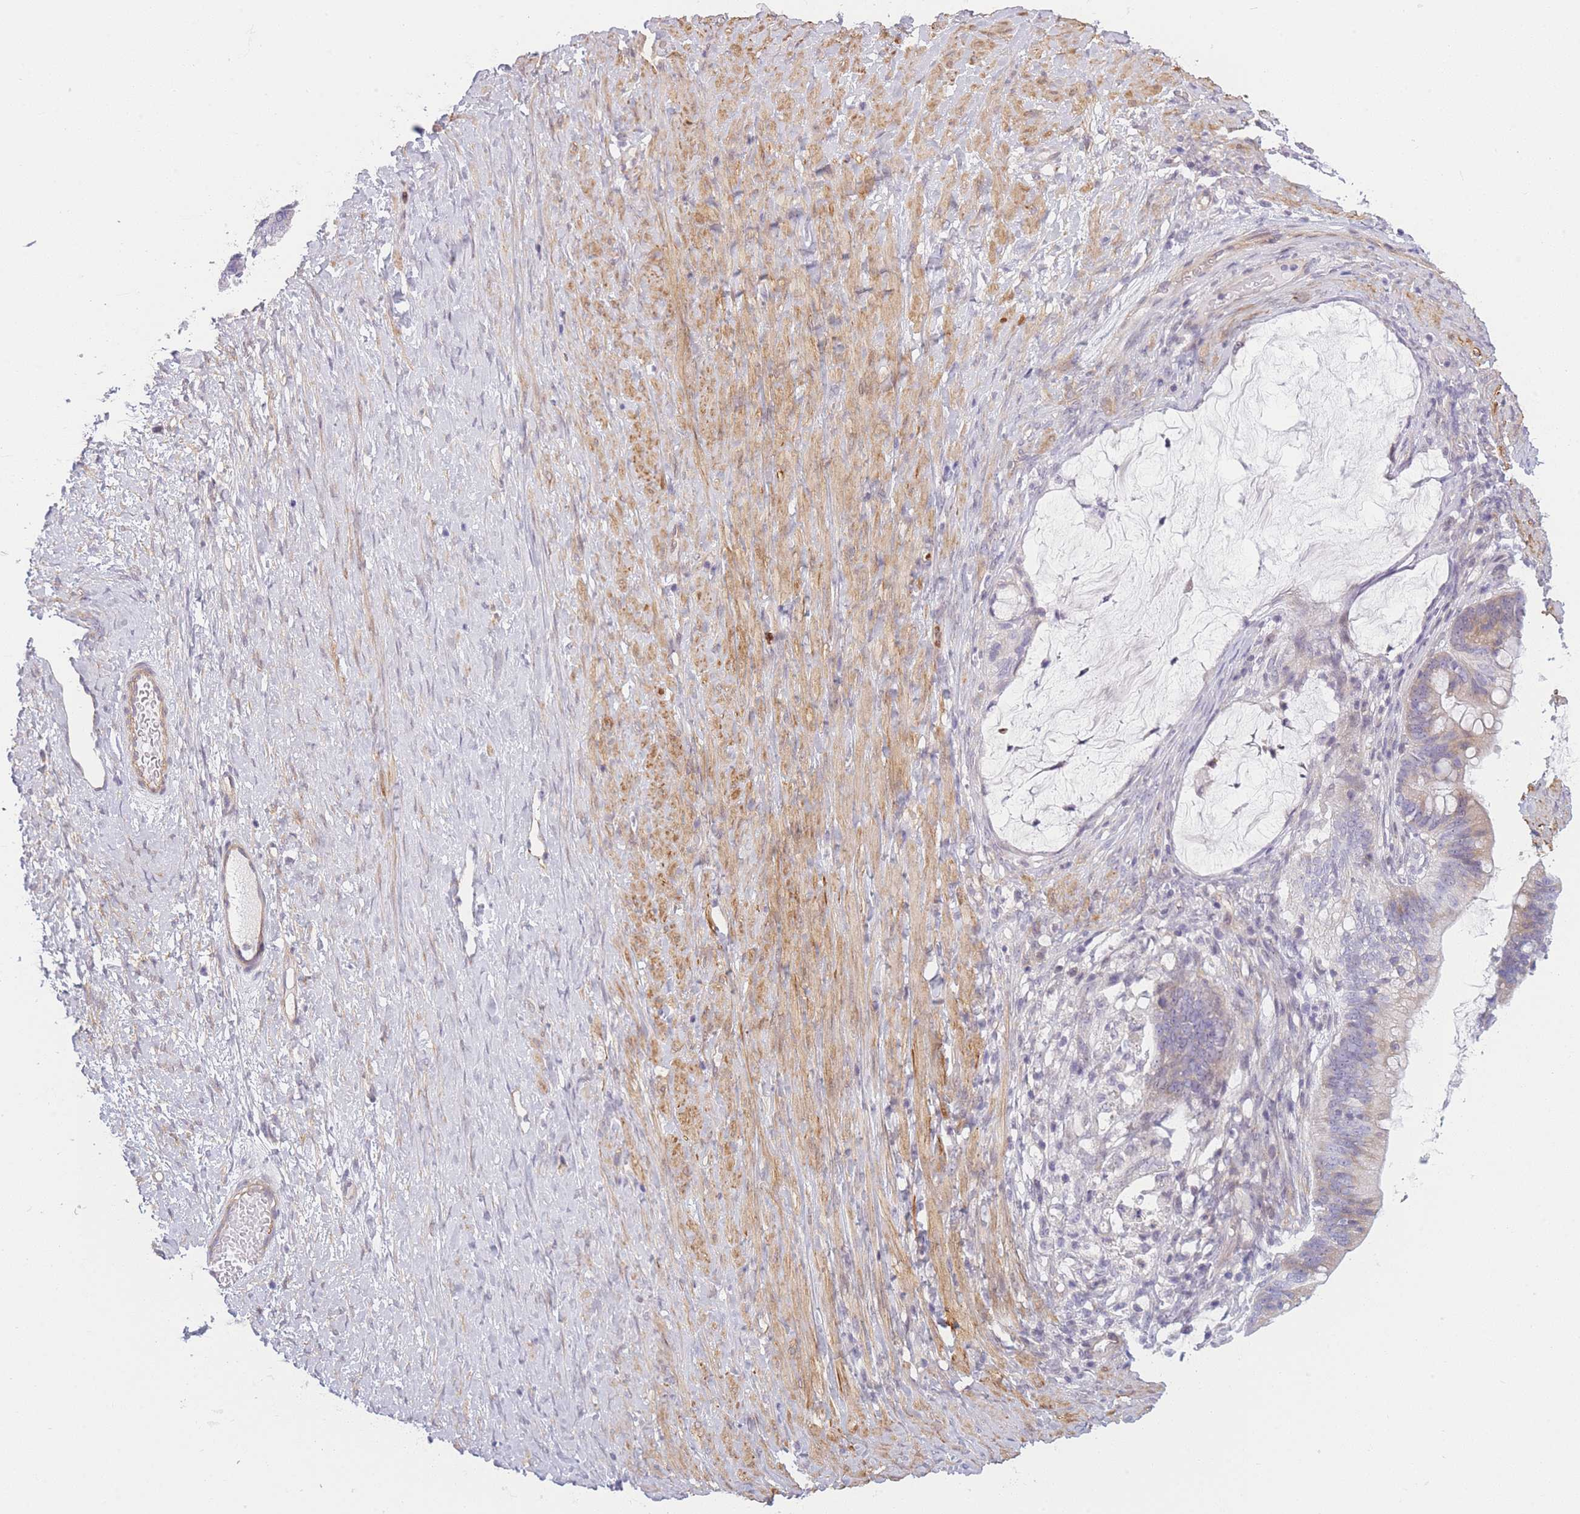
{"staining": {"intensity": "weak", "quantity": "25%-75%", "location": "cytoplasmic/membranous"}, "tissue": "ovarian cancer", "cell_type": "Tumor cells", "image_type": "cancer", "snomed": [{"axis": "morphology", "description": "Cystadenocarcinoma, mucinous, NOS"}, {"axis": "topography", "description": "Ovary"}], "caption": "Ovarian mucinous cystadenocarcinoma stained with IHC exhibits weak cytoplasmic/membranous positivity in about 25%-75% of tumor cells.", "gene": "SLC7A6", "patient": {"sex": "female", "age": 61}}